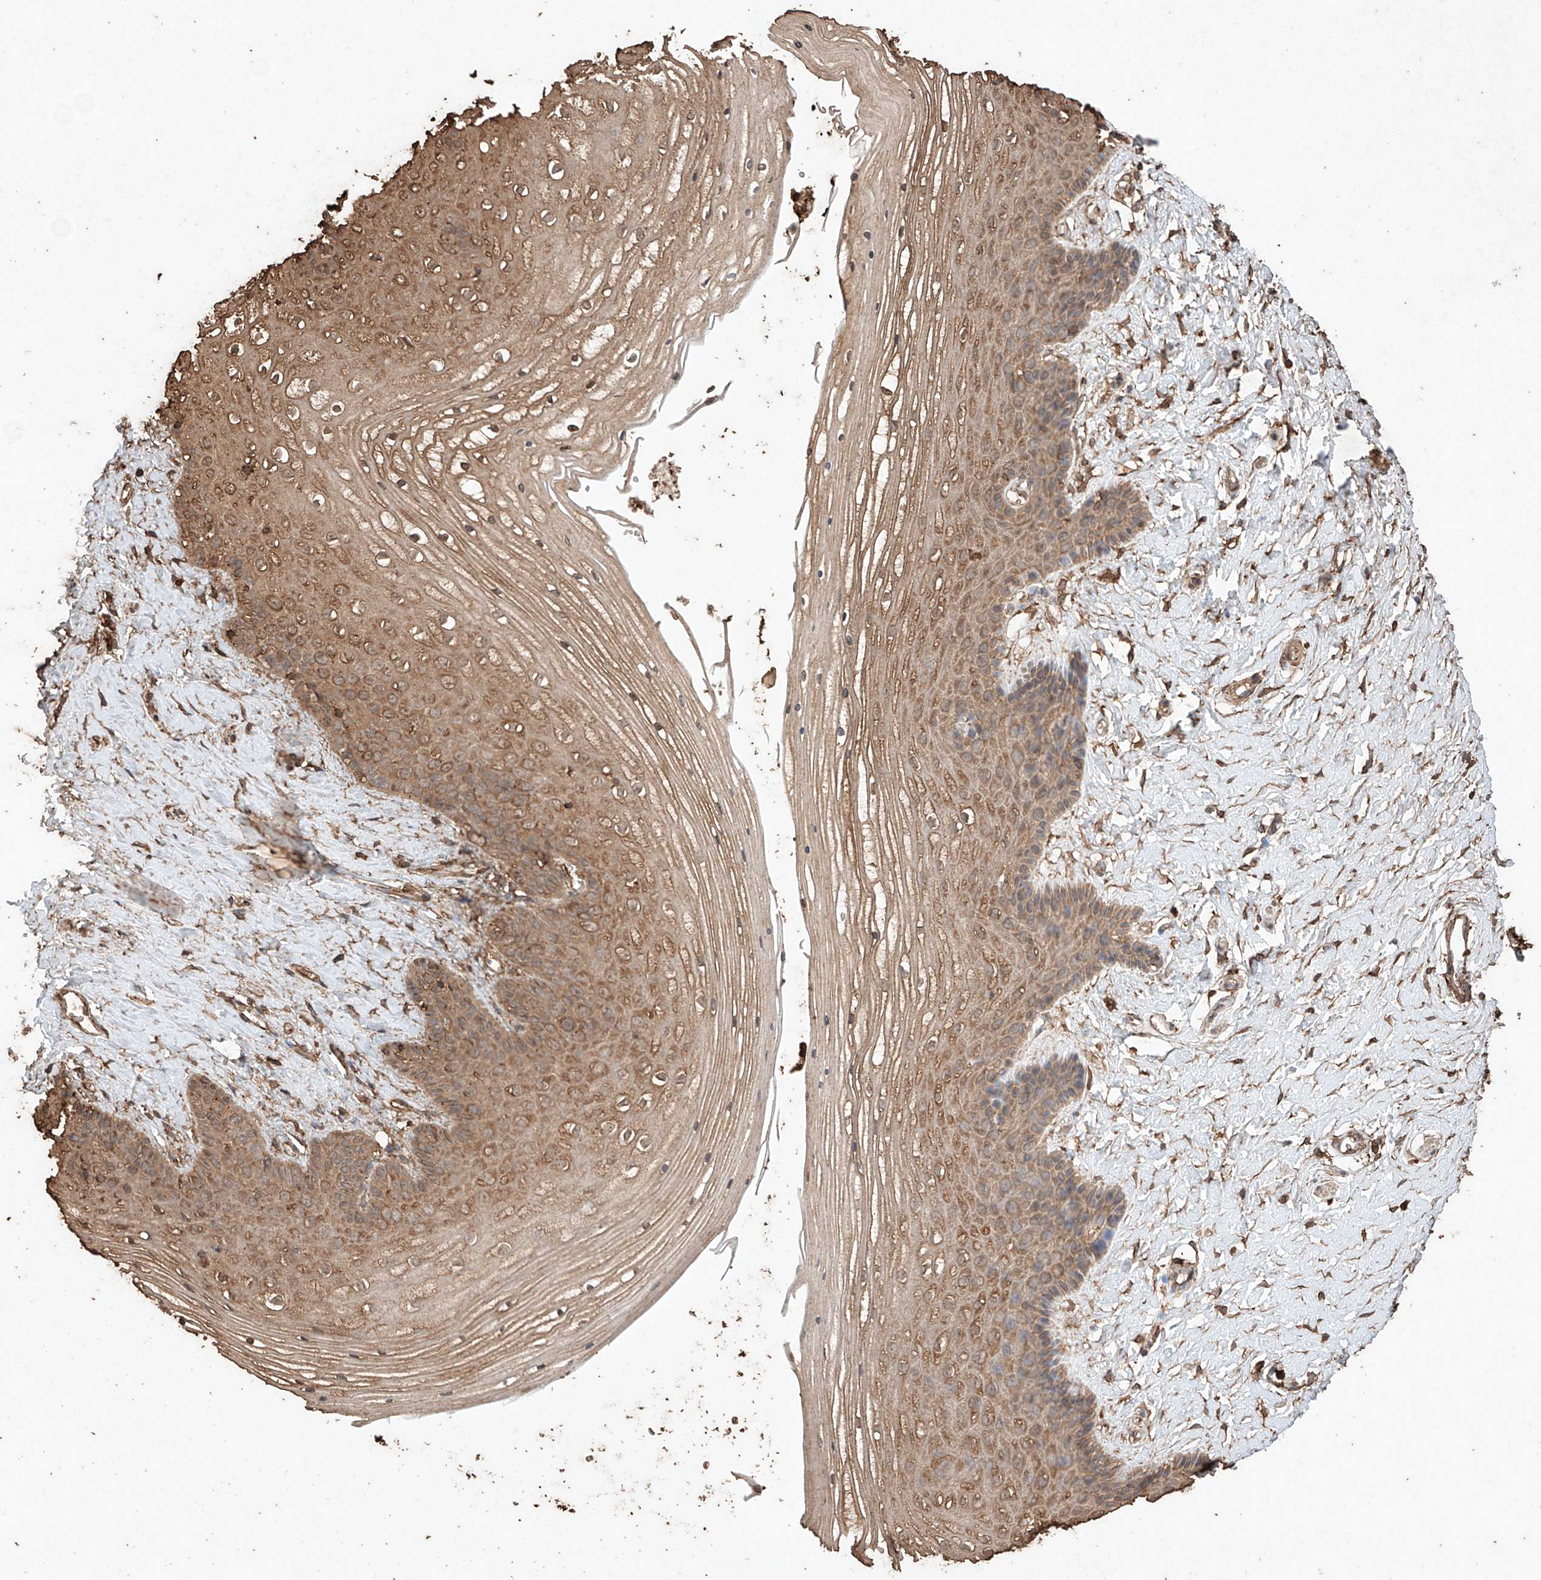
{"staining": {"intensity": "moderate", "quantity": ">75%", "location": "cytoplasmic/membranous"}, "tissue": "vagina", "cell_type": "Squamous epithelial cells", "image_type": "normal", "snomed": [{"axis": "morphology", "description": "Normal tissue, NOS"}, {"axis": "topography", "description": "Vagina"}, {"axis": "topography", "description": "Cervix"}], "caption": "The micrograph displays staining of benign vagina, revealing moderate cytoplasmic/membranous protein expression (brown color) within squamous epithelial cells. Using DAB (3,3'-diaminobenzidine) (brown) and hematoxylin (blue) stains, captured at high magnification using brightfield microscopy.", "gene": "M6PR", "patient": {"sex": "female", "age": 40}}